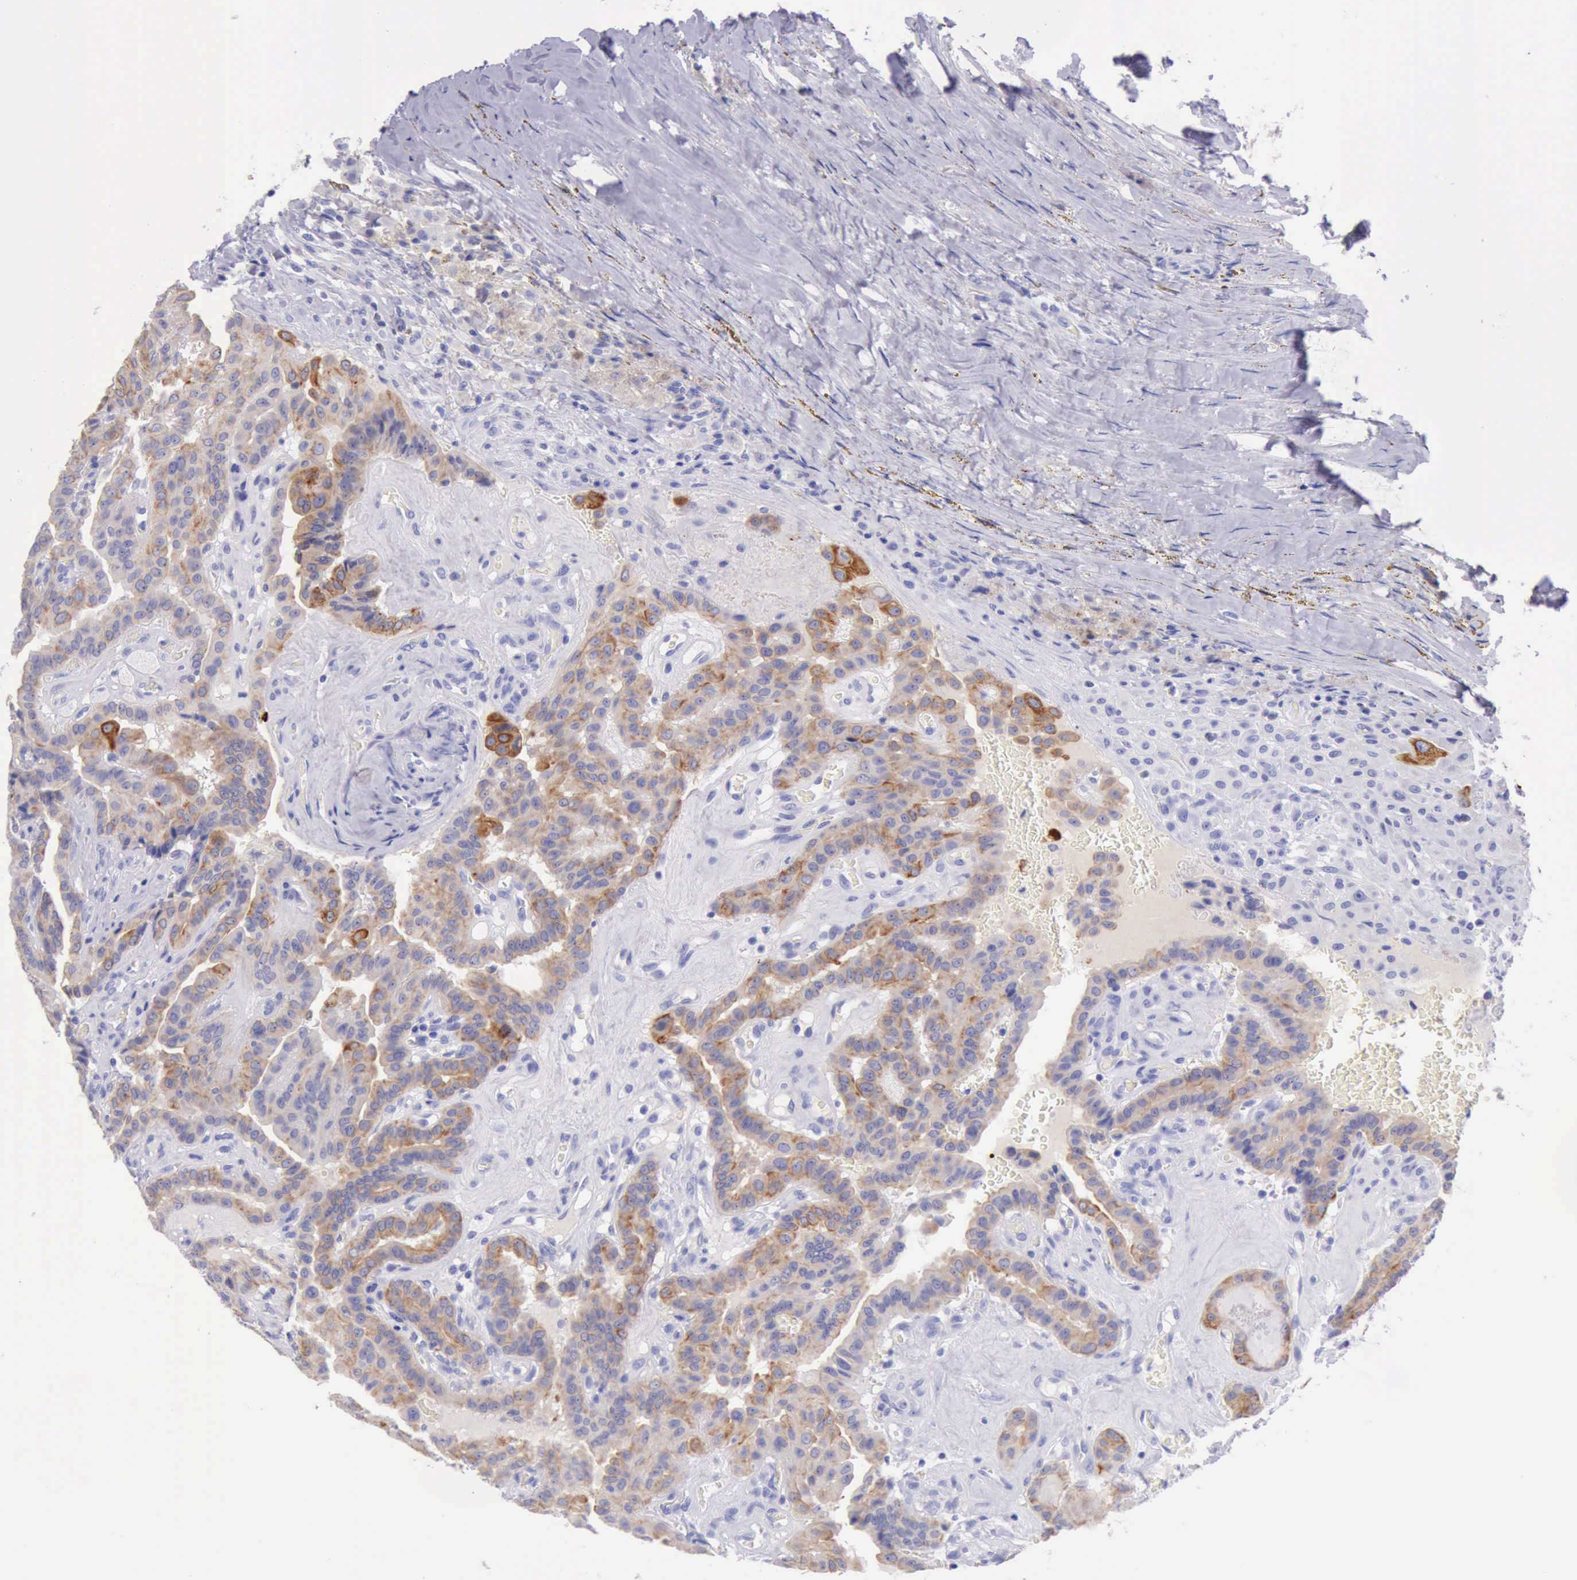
{"staining": {"intensity": "moderate", "quantity": ">75%", "location": "cytoplasmic/membranous"}, "tissue": "thyroid cancer", "cell_type": "Tumor cells", "image_type": "cancer", "snomed": [{"axis": "morphology", "description": "Papillary adenocarcinoma, NOS"}, {"axis": "topography", "description": "Thyroid gland"}], "caption": "About >75% of tumor cells in thyroid cancer (papillary adenocarcinoma) display moderate cytoplasmic/membranous protein expression as visualized by brown immunohistochemical staining.", "gene": "KRT8", "patient": {"sex": "male", "age": 87}}